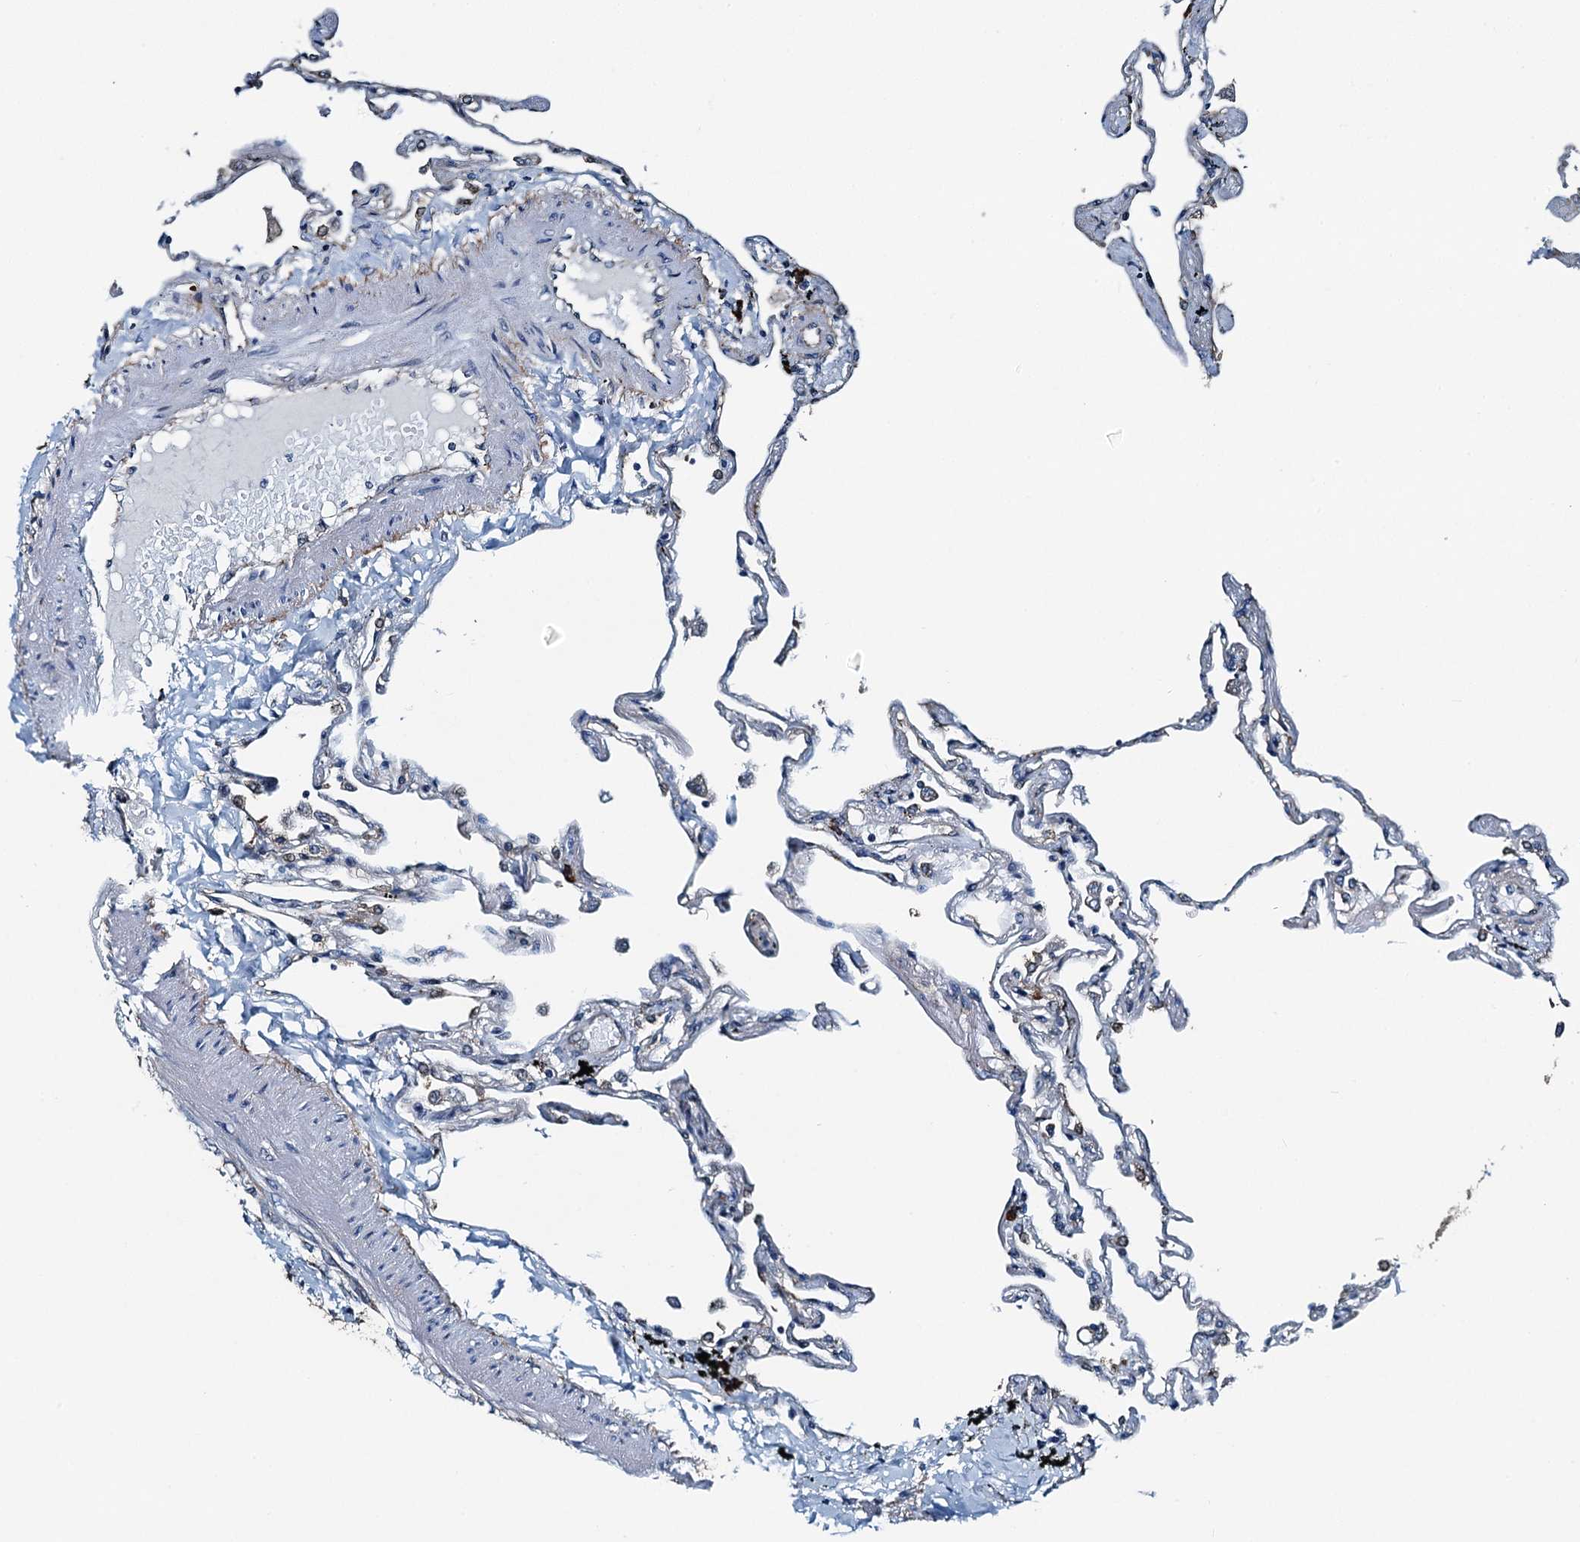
{"staining": {"intensity": "moderate", "quantity": "<25%", "location": "cytoplasmic/membranous,nuclear"}, "tissue": "lung", "cell_type": "Alveolar cells", "image_type": "normal", "snomed": [{"axis": "morphology", "description": "Normal tissue, NOS"}, {"axis": "topography", "description": "Lung"}], "caption": "The photomicrograph exhibits immunohistochemical staining of normal lung. There is moderate cytoplasmic/membranous,nuclear staining is seen in approximately <25% of alveolar cells.", "gene": "TAMALIN", "patient": {"sex": "female", "age": 67}}